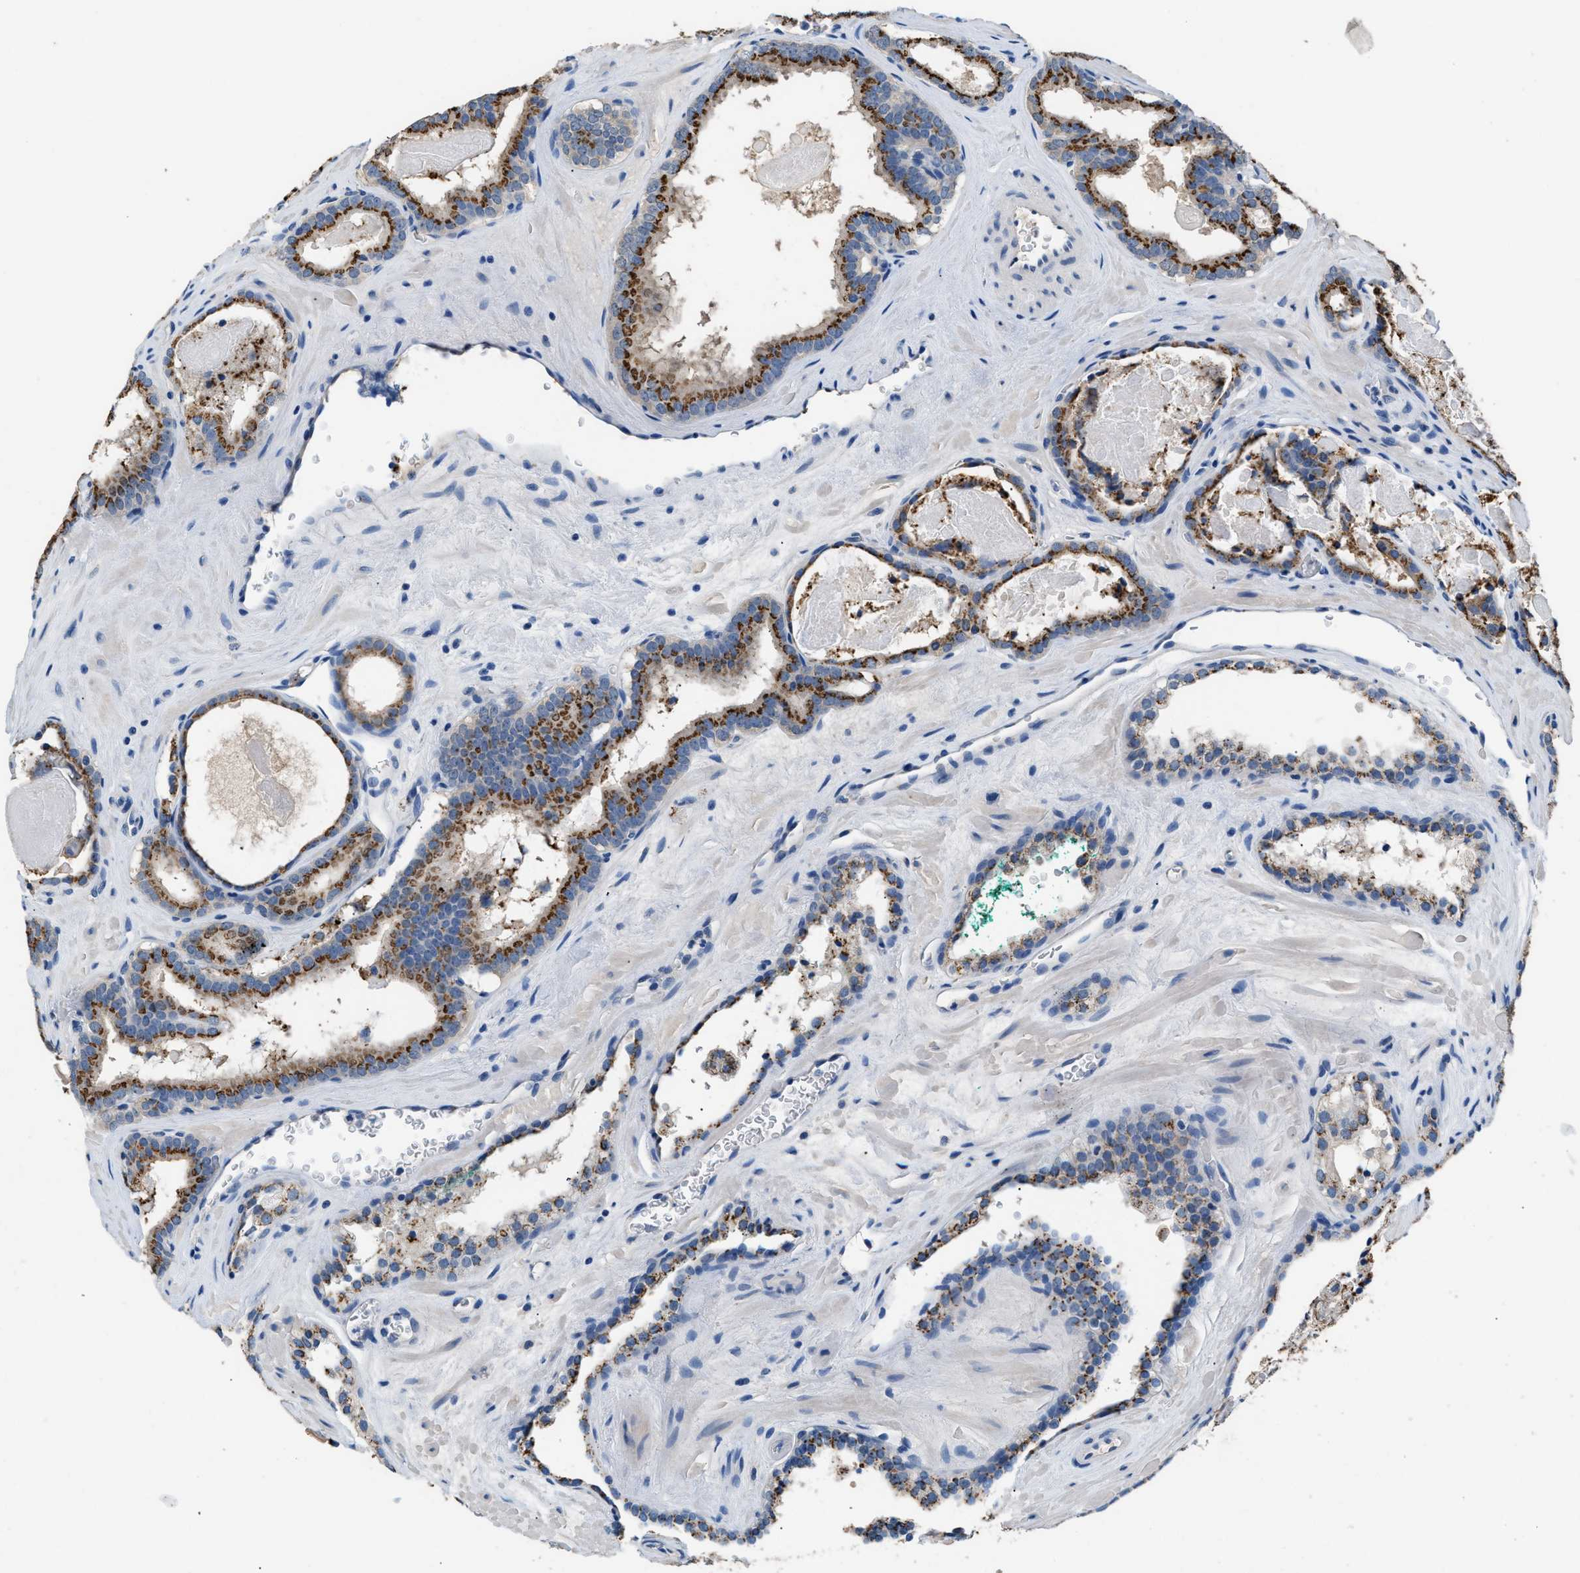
{"staining": {"intensity": "strong", "quantity": ">75%", "location": "cytoplasmic/membranous"}, "tissue": "prostate cancer", "cell_type": "Tumor cells", "image_type": "cancer", "snomed": [{"axis": "morphology", "description": "Adenocarcinoma, High grade"}, {"axis": "topography", "description": "Prostate"}], "caption": "Adenocarcinoma (high-grade) (prostate) tissue displays strong cytoplasmic/membranous positivity in approximately >75% of tumor cells", "gene": "GOLM1", "patient": {"sex": "male", "age": 60}}